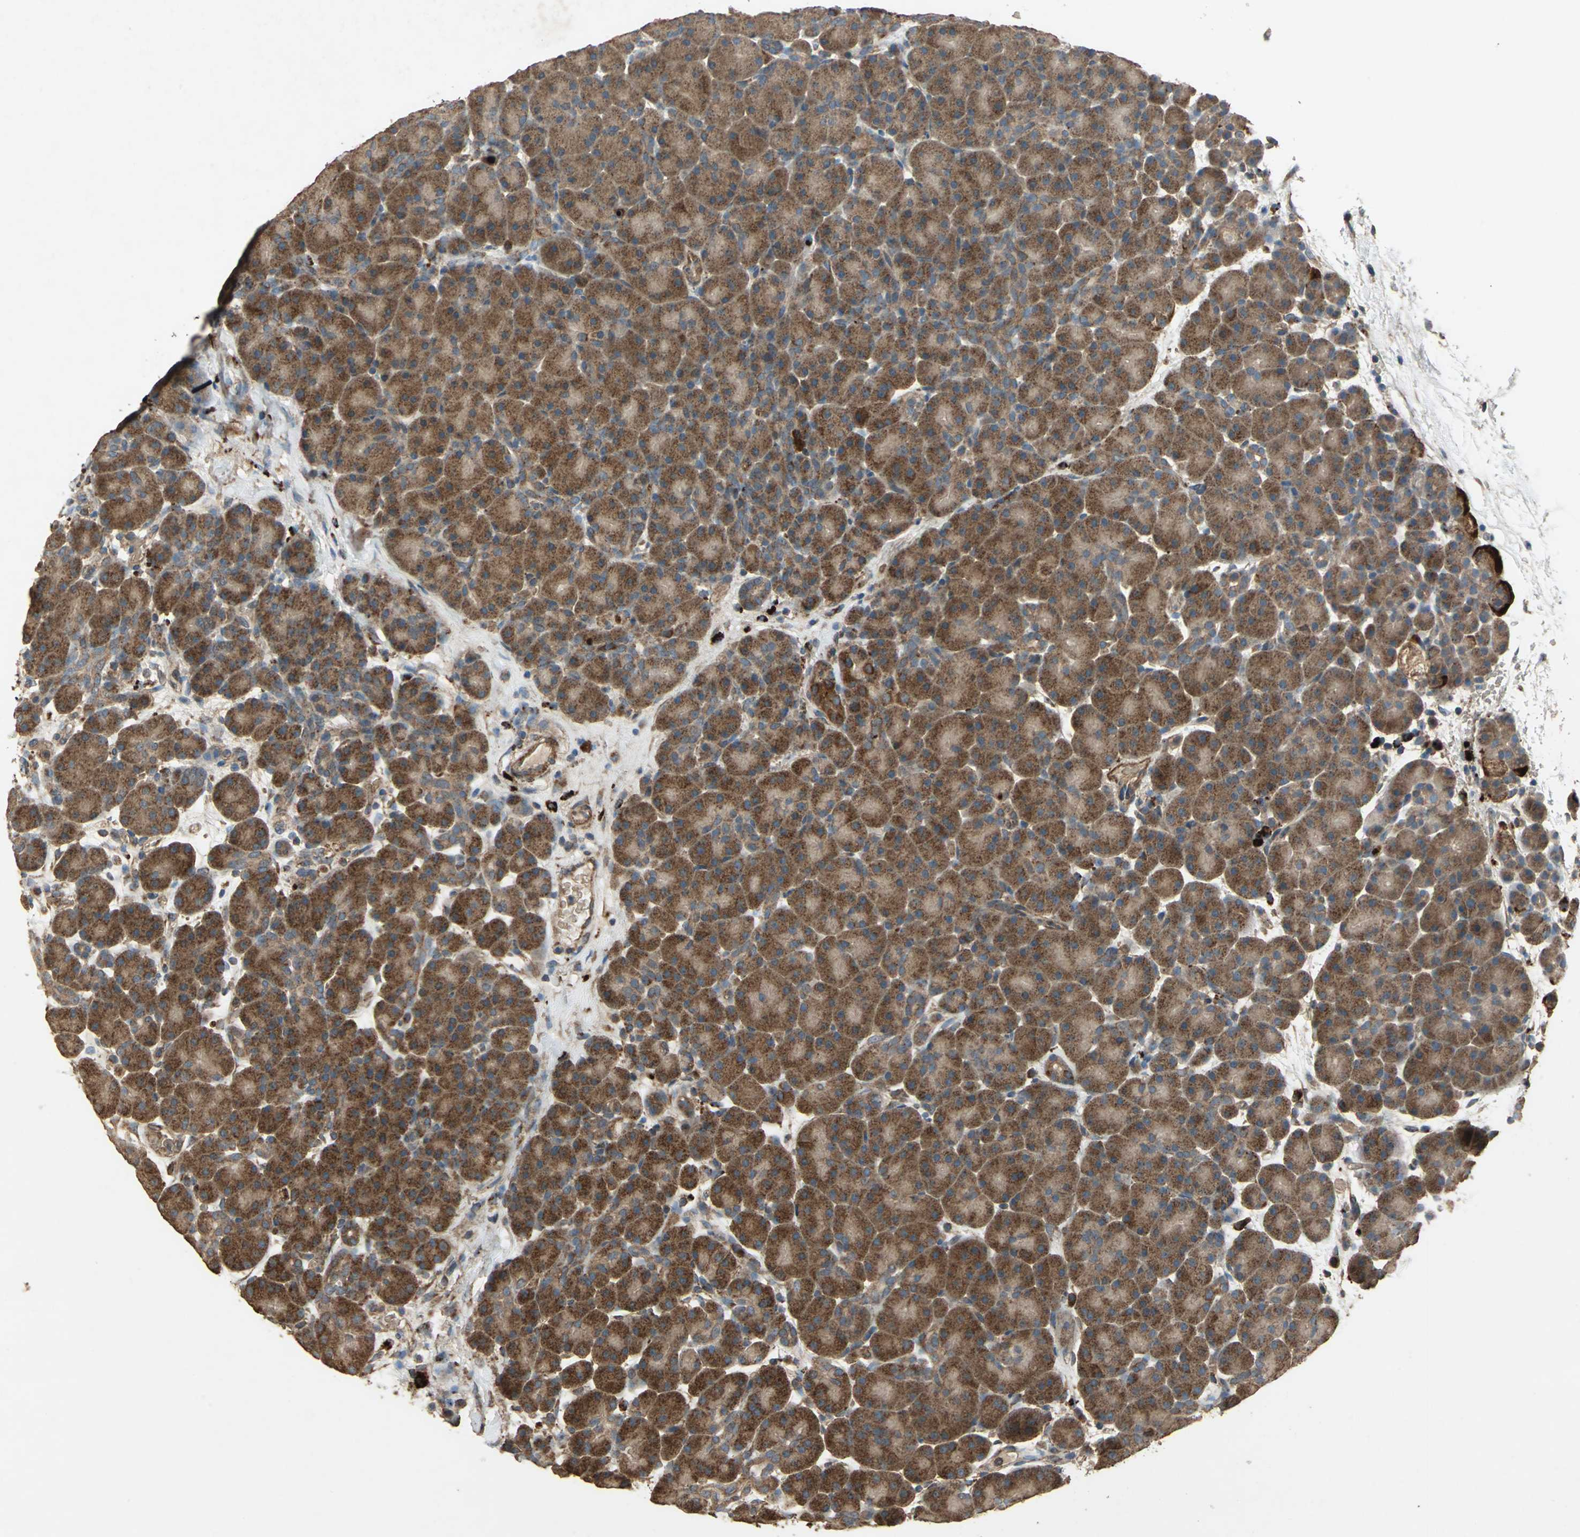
{"staining": {"intensity": "strong", "quantity": ">75%", "location": "cytoplasmic/membranous"}, "tissue": "pancreas", "cell_type": "Exocrine glandular cells", "image_type": "normal", "snomed": [{"axis": "morphology", "description": "Normal tissue, NOS"}, {"axis": "topography", "description": "Pancreas"}], "caption": "Pancreas stained for a protein (brown) reveals strong cytoplasmic/membranous positive staining in approximately >75% of exocrine glandular cells.", "gene": "POLRMT", "patient": {"sex": "male", "age": 66}}